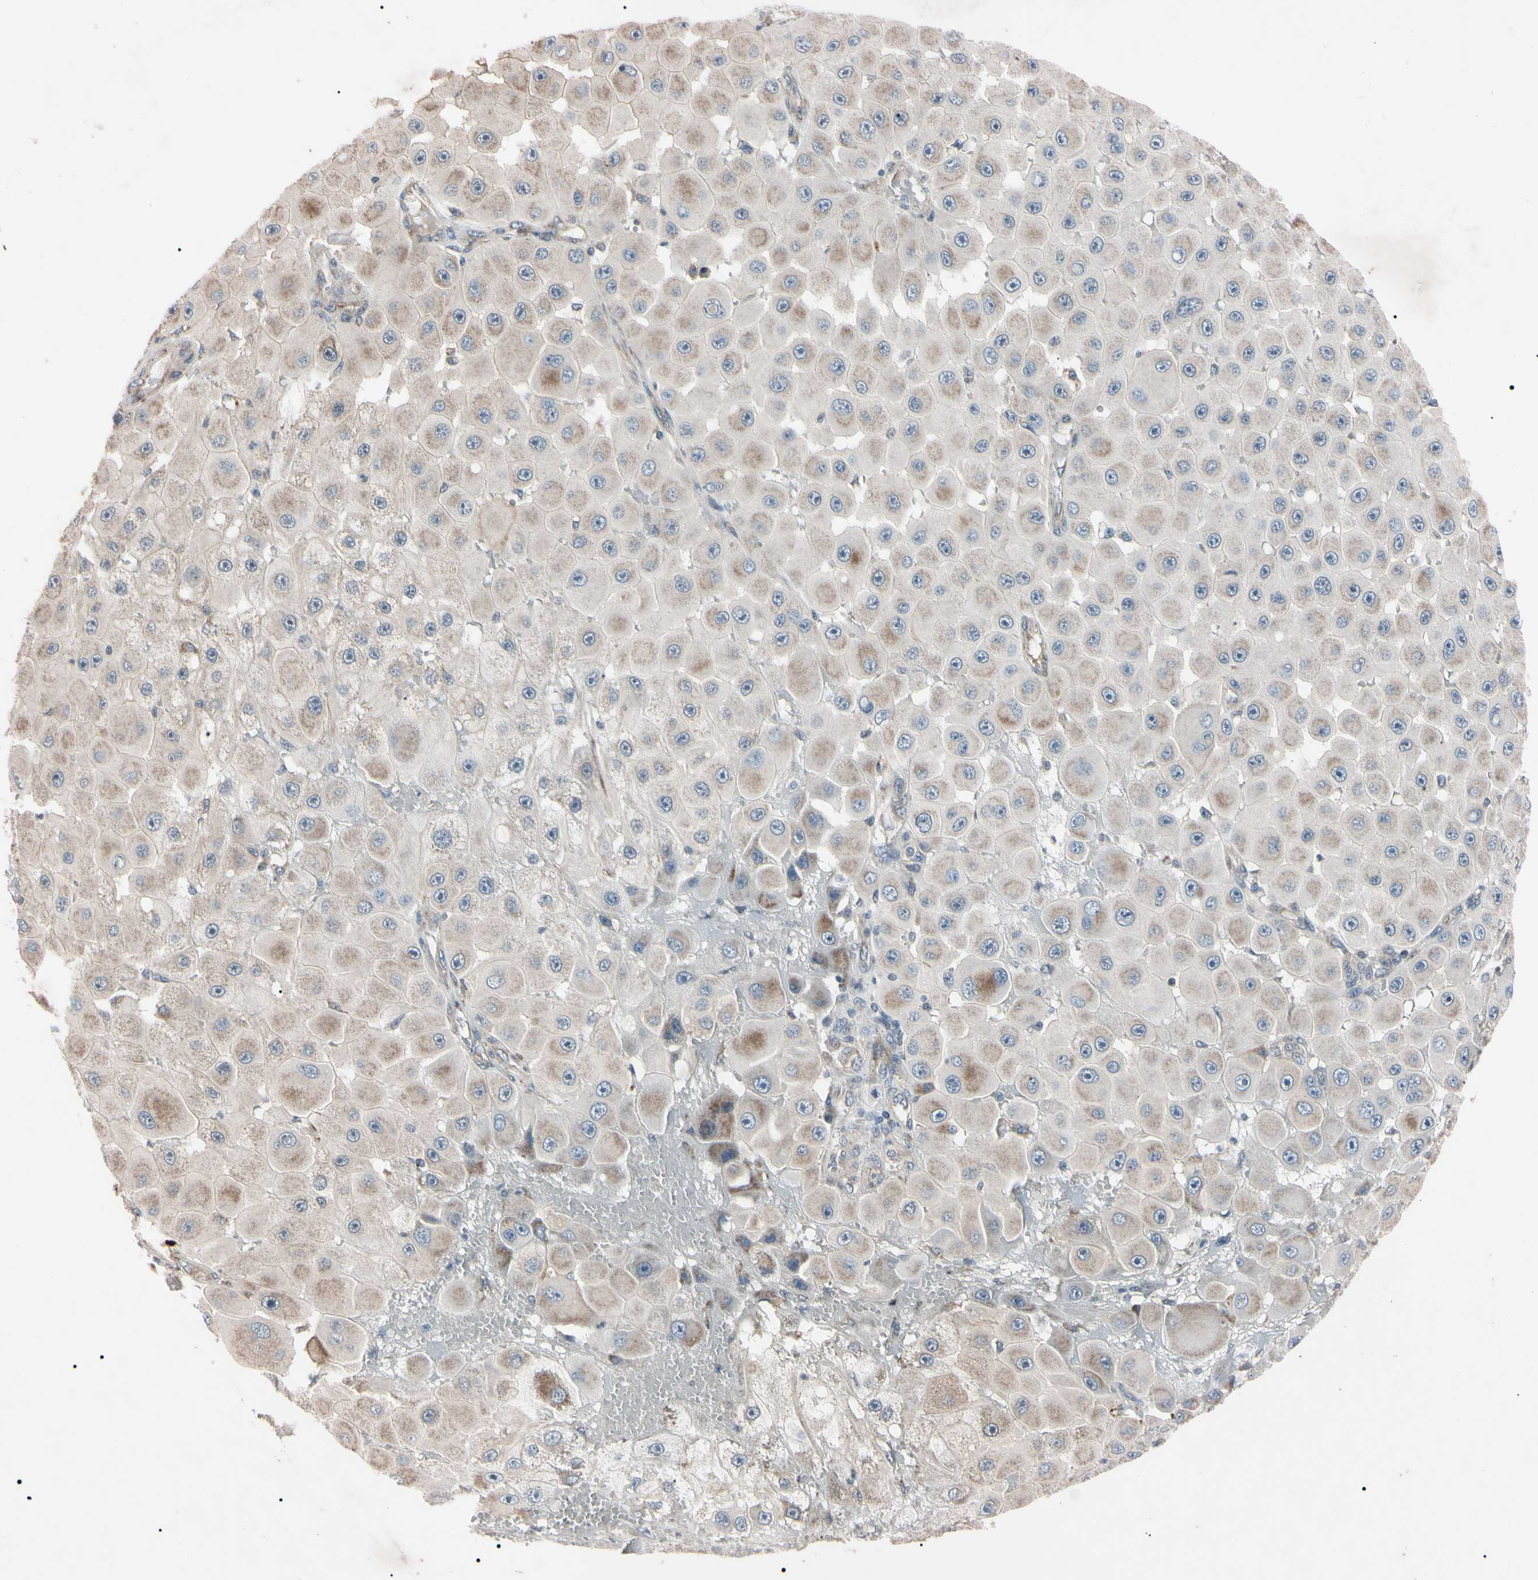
{"staining": {"intensity": "weak", "quantity": "25%-75%", "location": "cytoplasmic/membranous"}, "tissue": "melanoma", "cell_type": "Tumor cells", "image_type": "cancer", "snomed": [{"axis": "morphology", "description": "Malignant melanoma, NOS"}, {"axis": "topography", "description": "Skin"}], "caption": "Protein analysis of melanoma tissue shows weak cytoplasmic/membranous staining in approximately 25%-75% of tumor cells. The staining was performed using DAB (3,3'-diaminobenzidine) to visualize the protein expression in brown, while the nuclei were stained in blue with hematoxylin (Magnification: 20x).", "gene": "TNFRSF1A", "patient": {"sex": "female", "age": 81}}